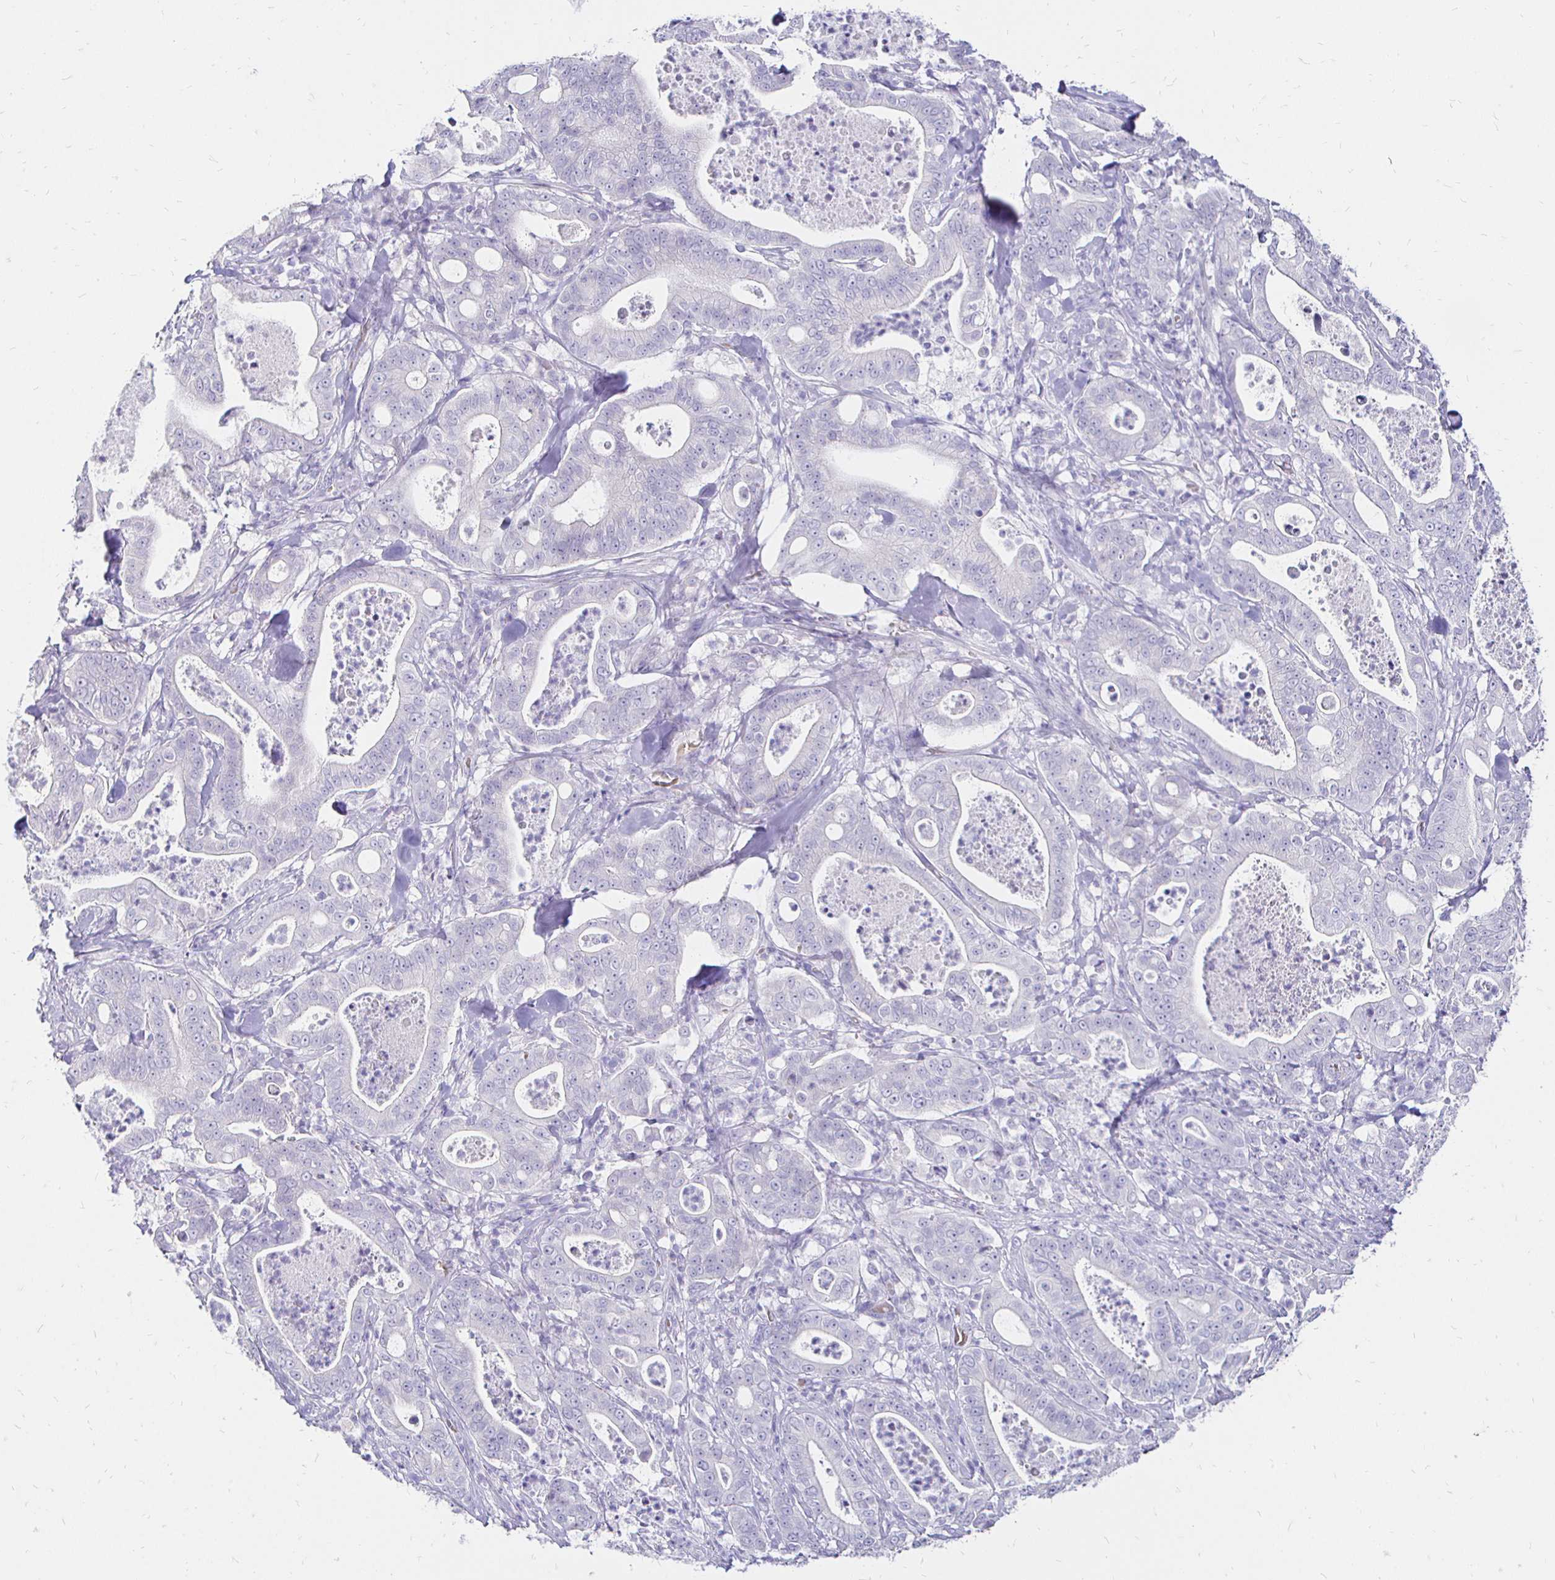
{"staining": {"intensity": "negative", "quantity": "none", "location": "none"}, "tissue": "pancreatic cancer", "cell_type": "Tumor cells", "image_type": "cancer", "snomed": [{"axis": "morphology", "description": "Adenocarcinoma, NOS"}, {"axis": "topography", "description": "Pancreas"}], "caption": "The photomicrograph shows no significant positivity in tumor cells of pancreatic cancer.", "gene": "IRGC", "patient": {"sex": "male", "age": 71}}